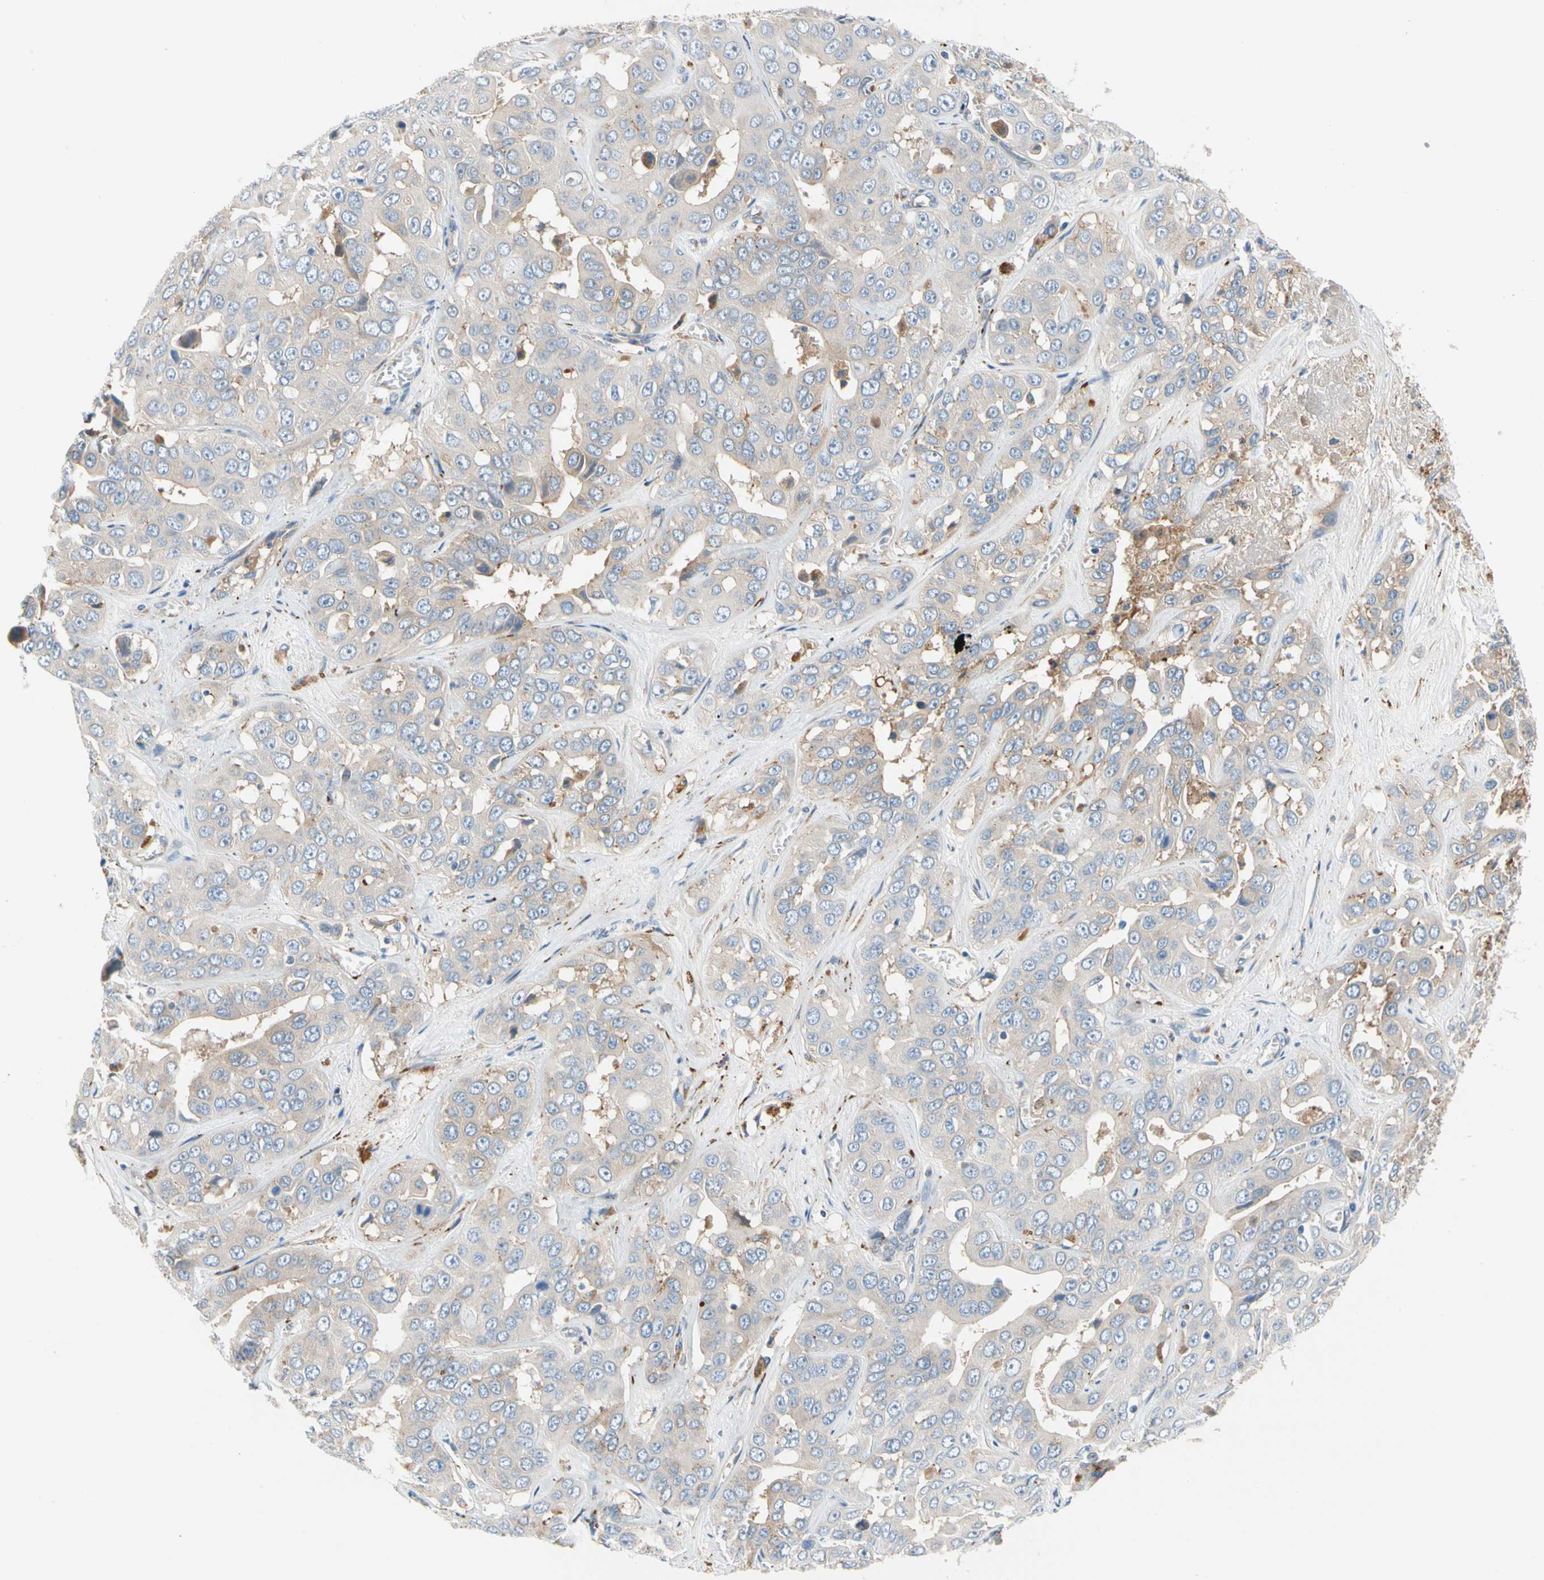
{"staining": {"intensity": "weak", "quantity": "<25%", "location": "cytoplasmic/membranous"}, "tissue": "liver cancer", "cell_type": "Tumor cells", "image_type": "cancer", "snomed": [{"axis": "morphology", "description": "Cholangiocarcinoma"}, {"axis": "topography", "description": "Liver"}], "caption": "Immunohistochemistry of human cholangiocarcinoma (liver) shows no positivity in tumor cells.", "gene": "ENTREP3", "patient": {"sex": "female", "age": 52}}